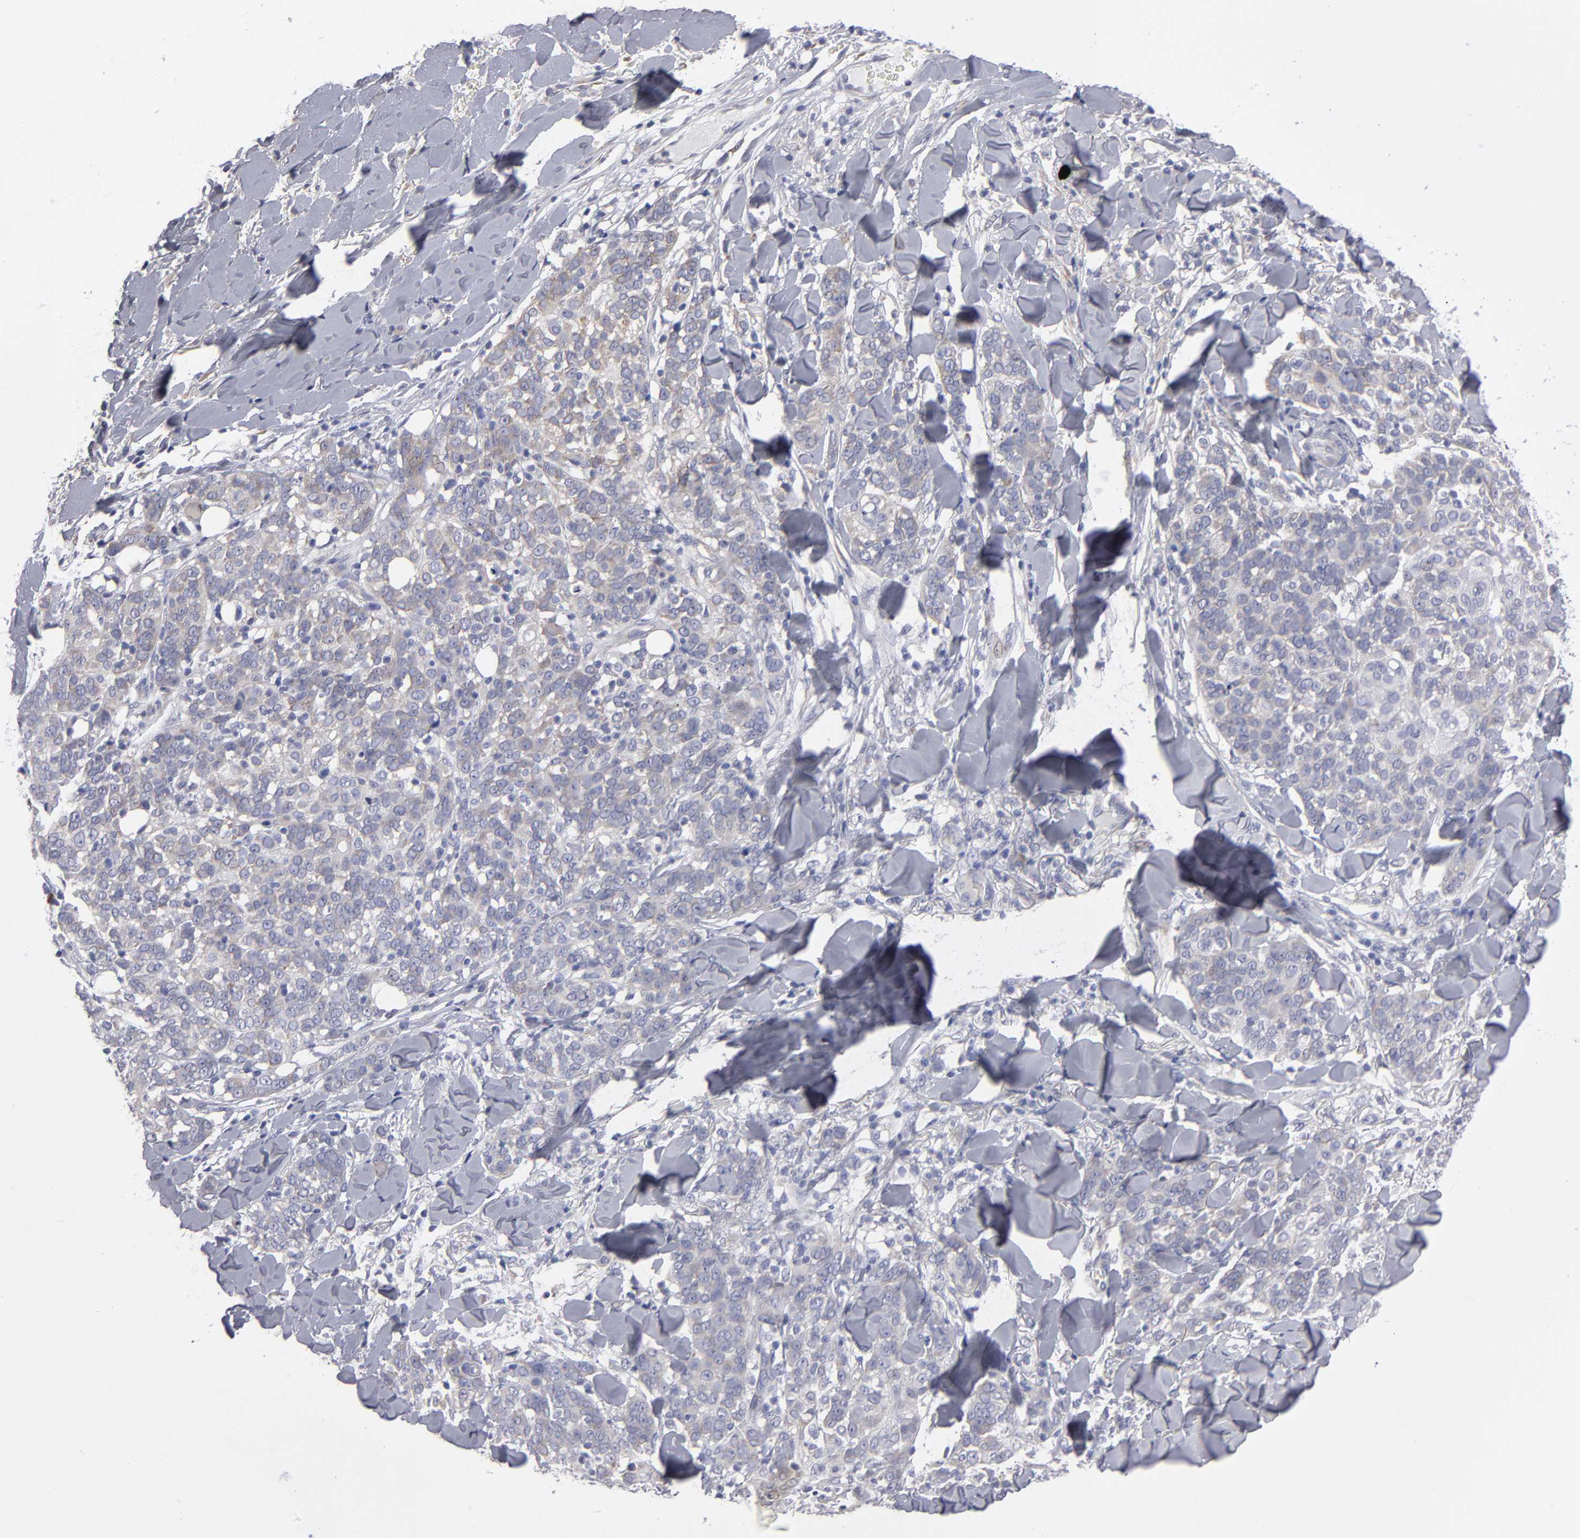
{"staining": {"intensity": "weak", "quantity": ">75%", "location": "cytoplasmic/membranous"}, "tissue": "skin cancer", "cell_type": "Tumor cells", "image_type": "cancer", "snomed": [{"axis": "morphology", "description": "Normal tissue, NOS"}, {"axis": "morphology", "description": "Squamous cell carcinoma, NOS"}, {"axis": "topography", "description": "Skin"}], "caption": "Immunohistochemistry (DAB (3,3'-diaminobenzidine)) staining of human skin cancer (squamous cell carcinoma) exhibits weak cytoplasmic/membranous protein positivity in about >75% of tumor cells.", "gene": "CCDC80", "patient": {"sex": "female", "age": 83}}